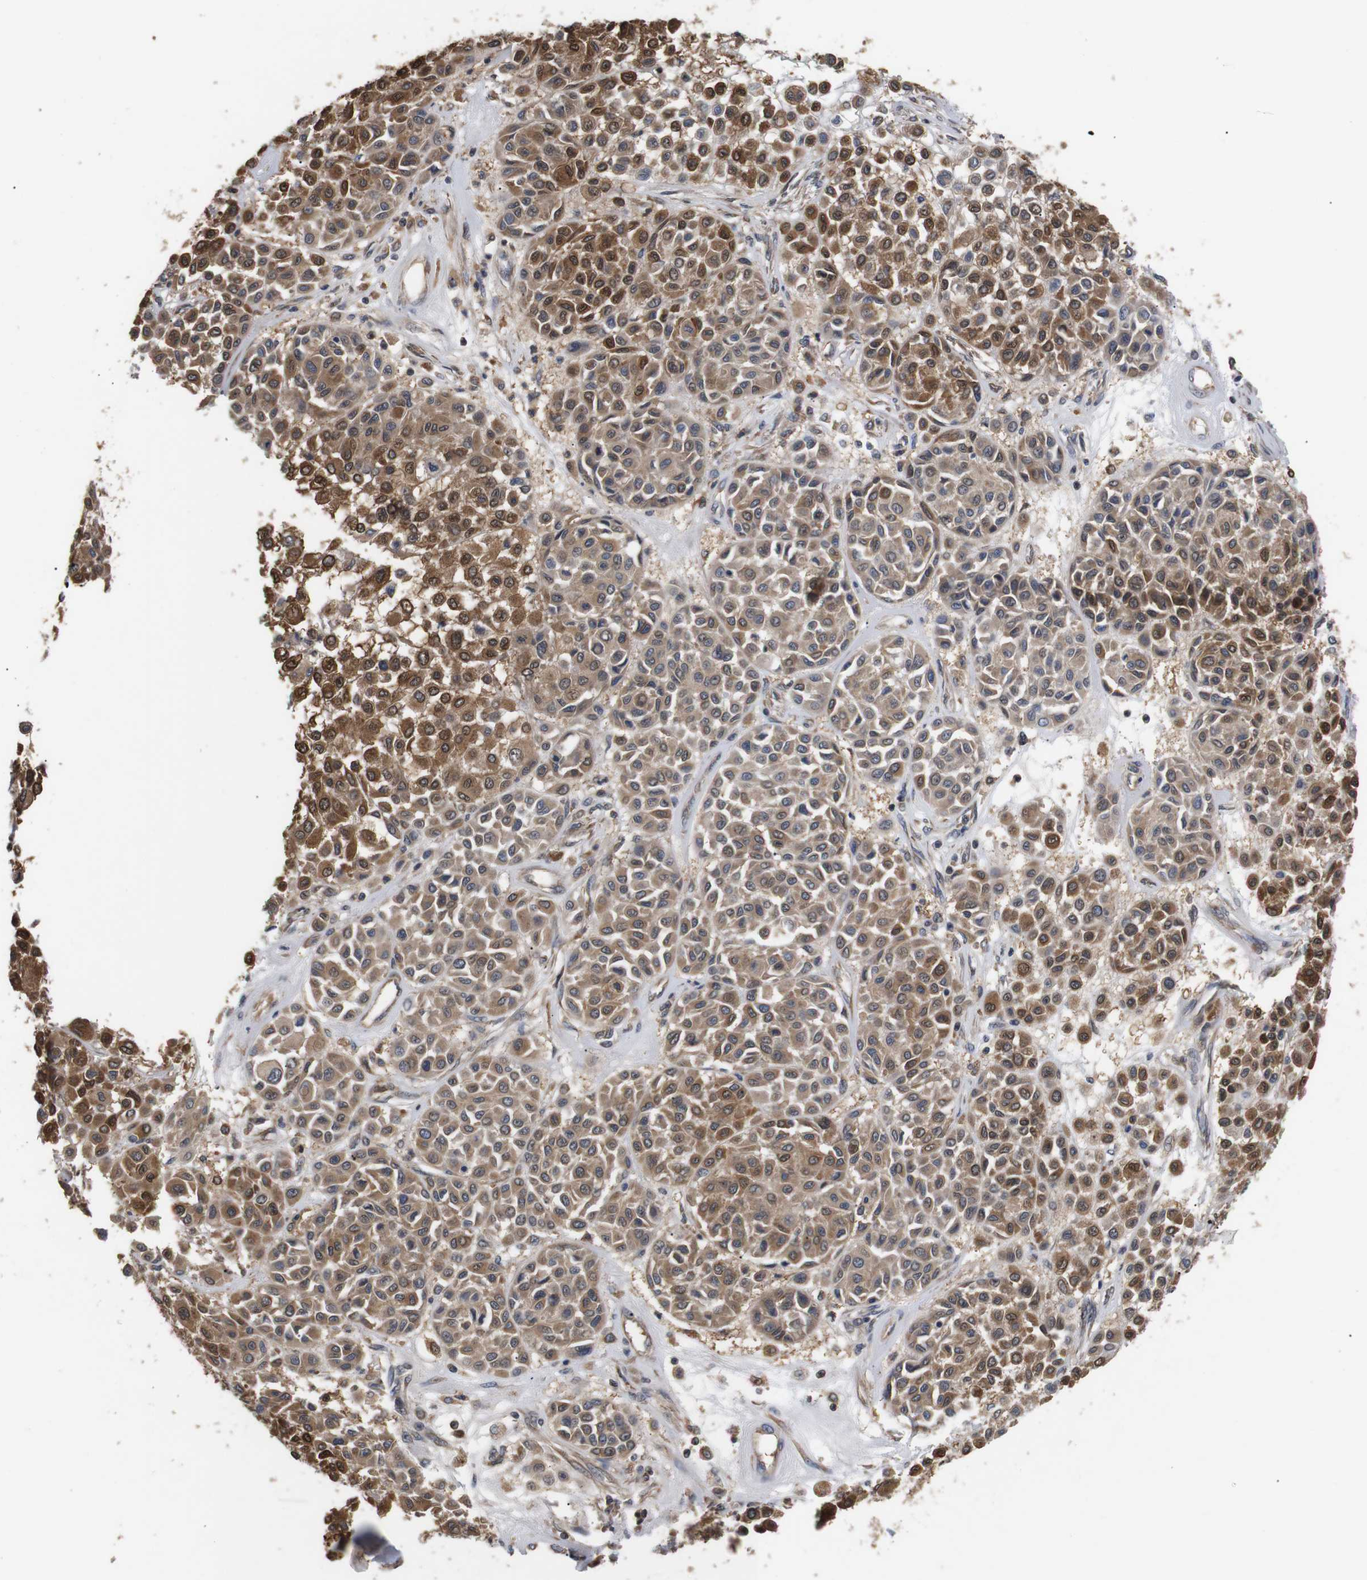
{"staining": {"intensity": "moderate", "quantity": ">75%", "location": "cytoplasmic/membranous,nuclear"}, "tissue": "melanoma", "cell_type": "Tumor cells", "image_type": "cancer", "snomed": [{"axis": "morphology", "description": "Malignant melanoma, Metastatic site"}, {"axis": "topography", "description": "Soft tissue"}], "caption": "Malignant melanoma (metastatic site) stained with a brown dye demonstrates moderate cytoplasmic/membranous and nuclear positive staining in about >75% of tumor cells.", "gene": "DDR1", "patient": {"sex": "male", "age": 41}}